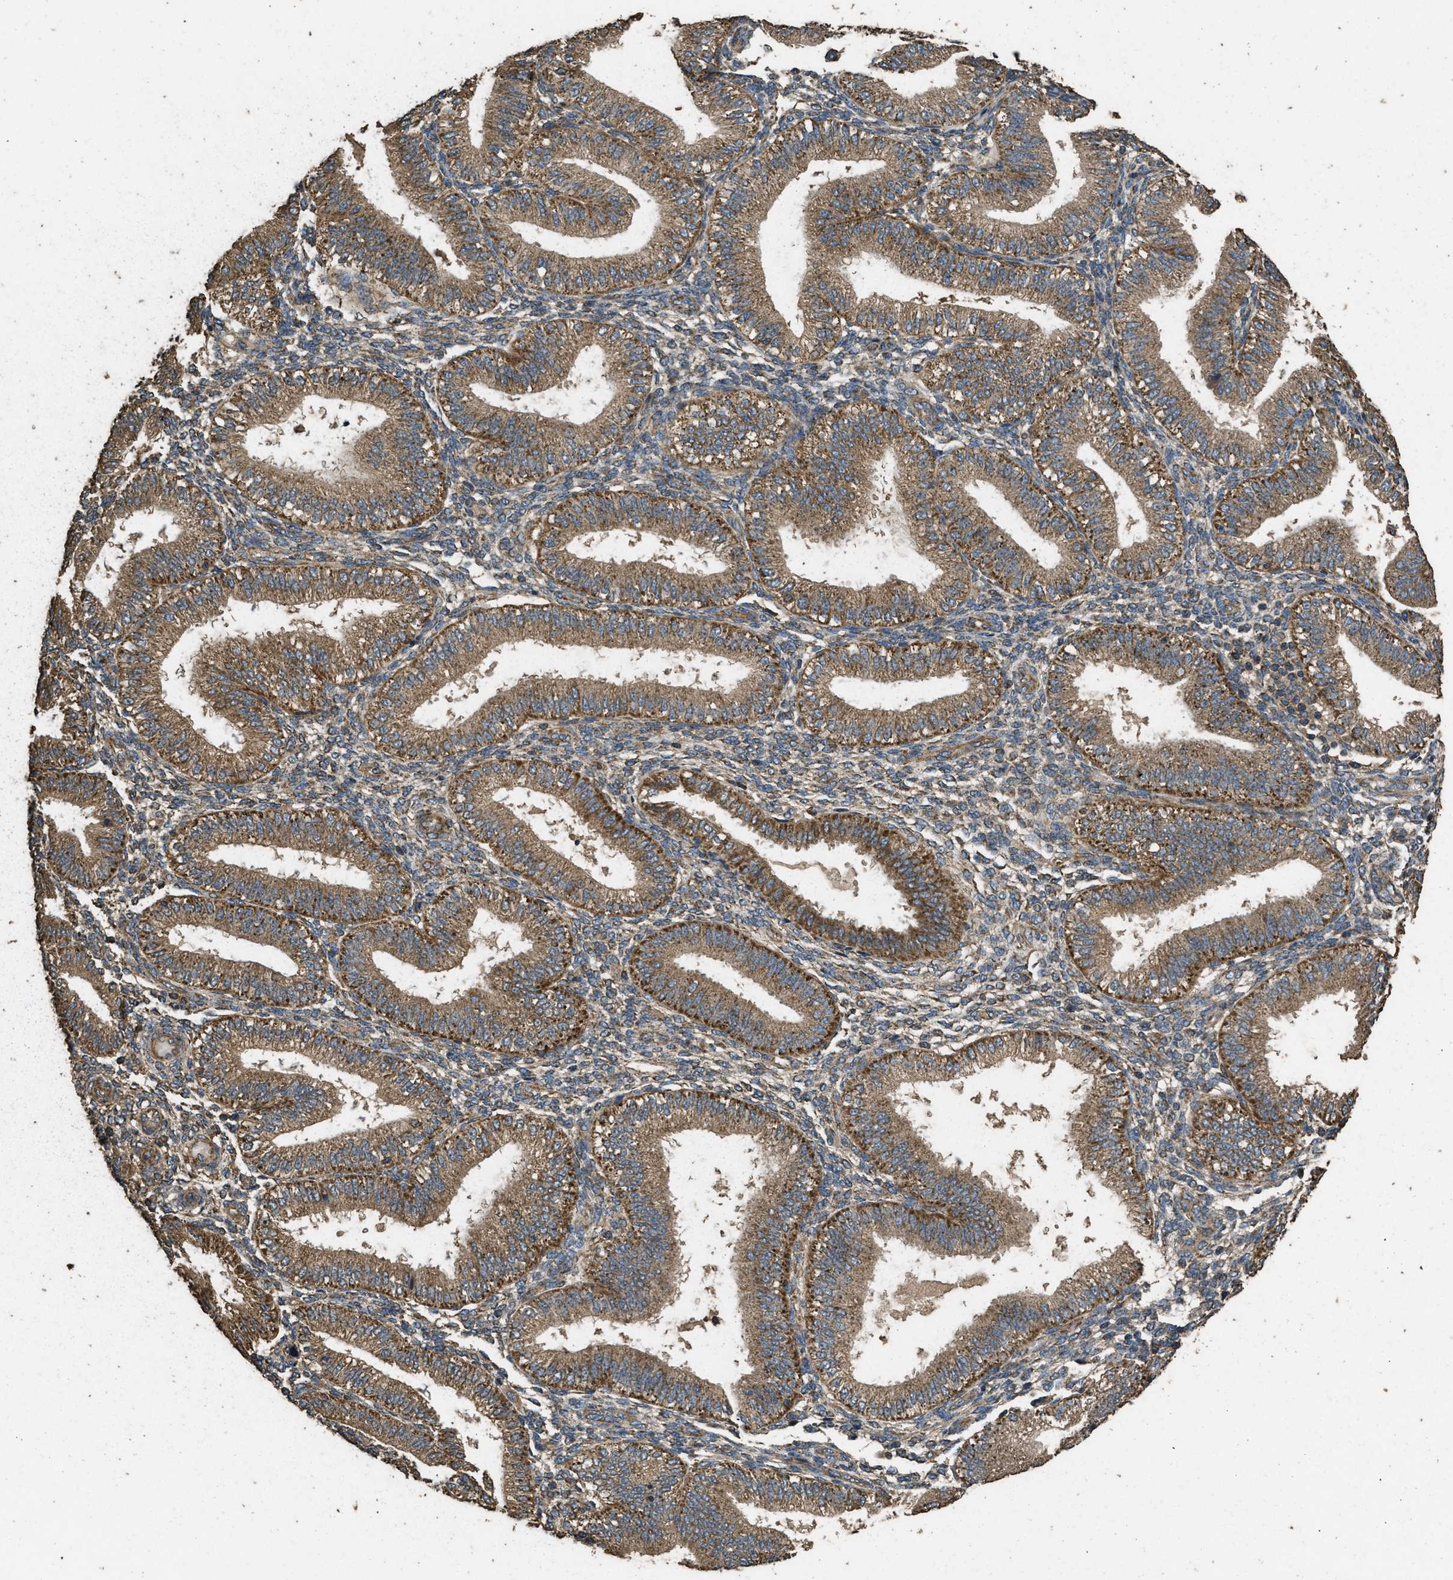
{"staining": {"intensity": "moderate", "quantity": ">75%", "location": "cytoplasmic/membranous"}, "tissue": "endometrium", "cell_type": "Cells in endometrial stroma", "image_type": "normal", "snomed": [{"axis": "morphology", "description": "Normal tissue, NOS"}, {"axis": "topography", "description": "Endometrium"}], "caption": "Endometrium stained with immunohistochemistry shows moderate cytoplasmic/membranous positivity in about >75% of cells in endometrial stroma.", "gene": "CYRIA", "patient": {"sex": "female", "age": 39}}